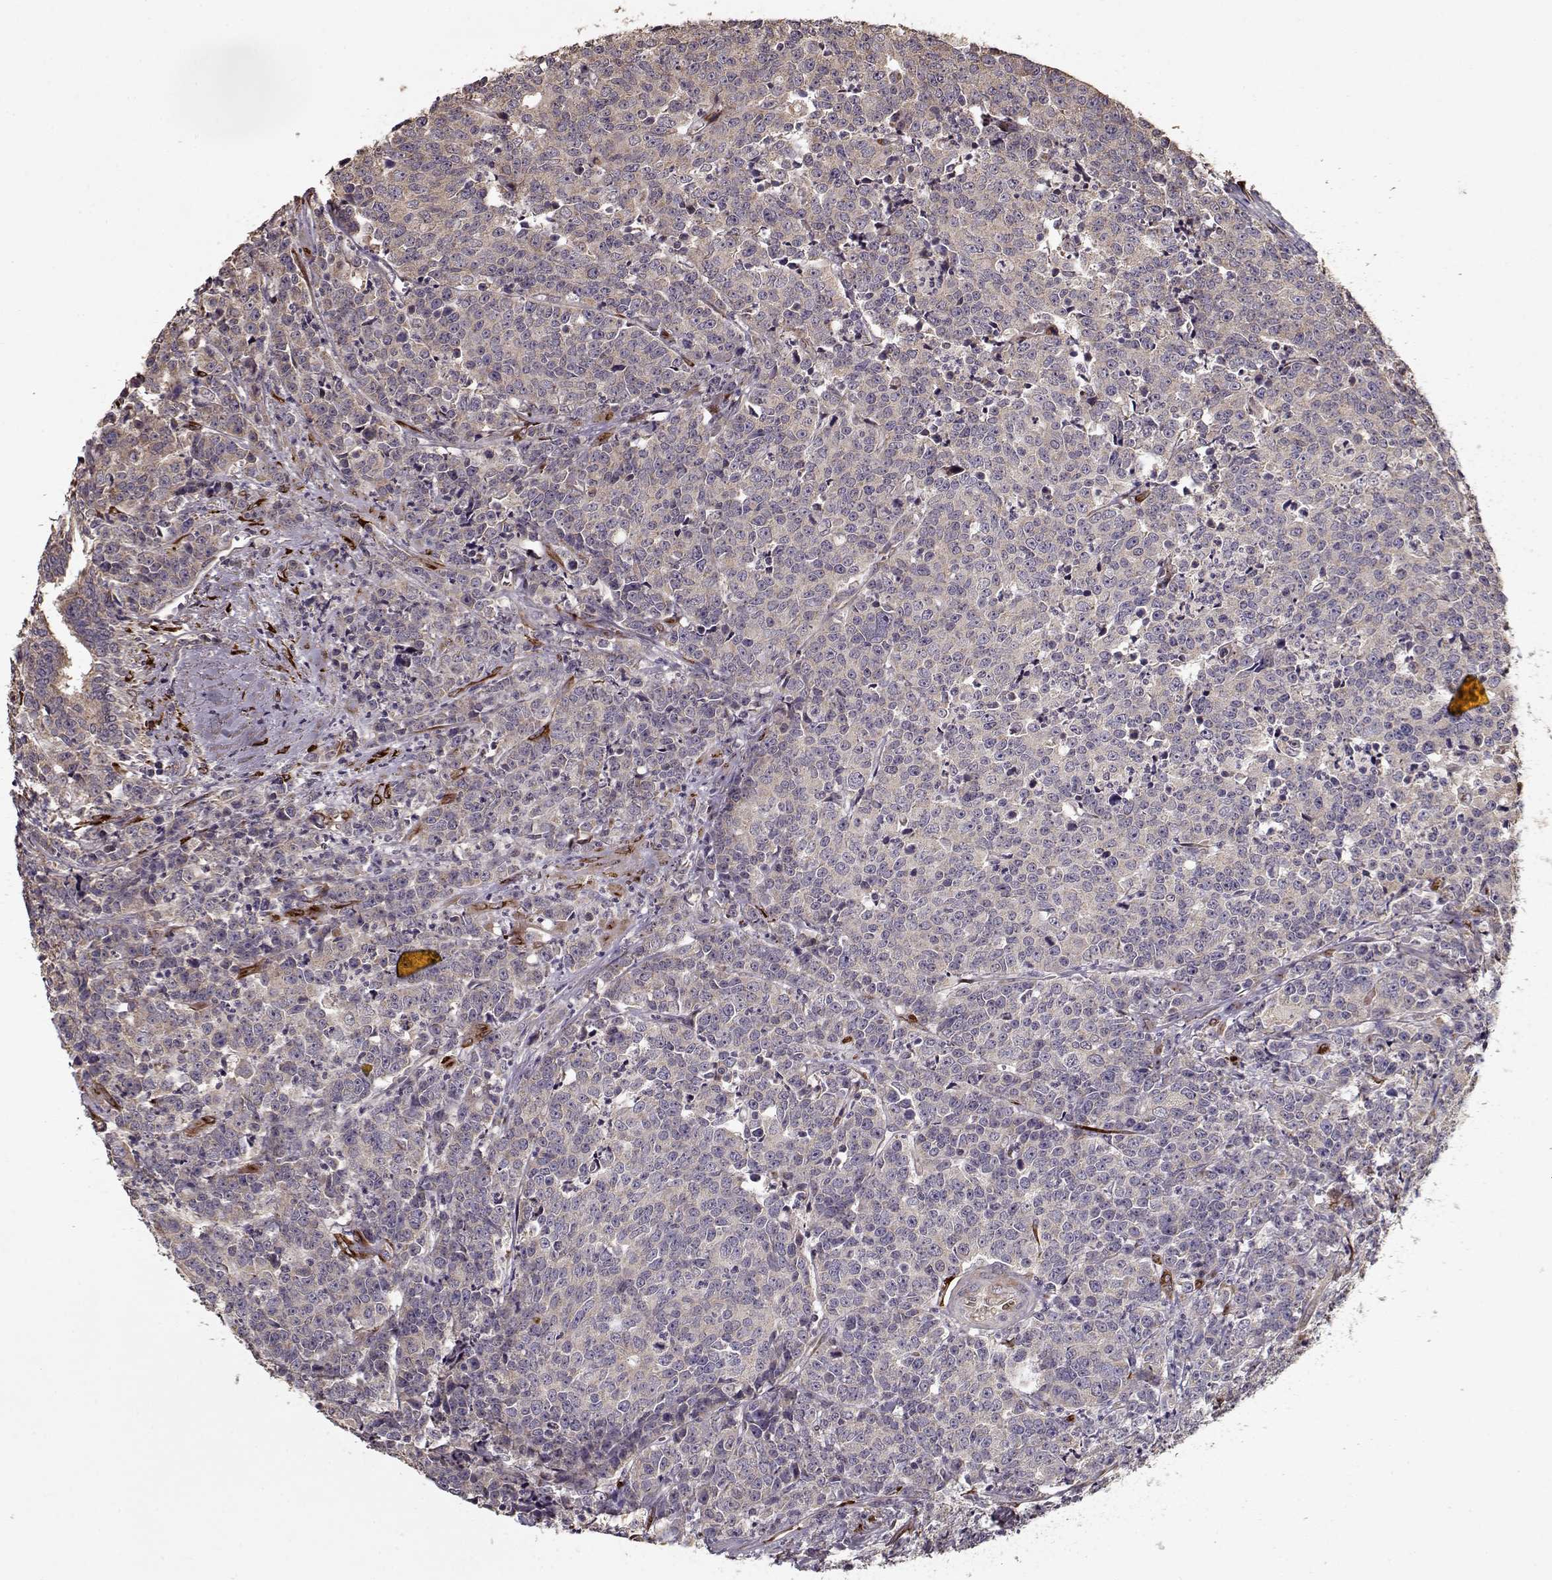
{"staining": {"intensity": "weak", "quantity": ">75%", "location": "cytoplasmic/membranous"}, "tissue": "prostate cancer", "cell_type": "Tumor cells", "image_type": "cancer", "snomed": [{"axis": "morphology", "description": "Adenocarcinoma, NOS"}, {"axis": "topography", "description": "Prostate"}], "caption": "Immunohistochemistry (IHC) image of neoplastic tissue: prostate cancer (adenocarcinoma) stained using IHC shows low levels of weak protein expression localized specifically in the cytoplasmic/membranous of tumor cells, appearing as a cytoplasmic/membranous brown color.", "gene": "IMMP1L", "patient": {"sex": "male", "age": 67}}